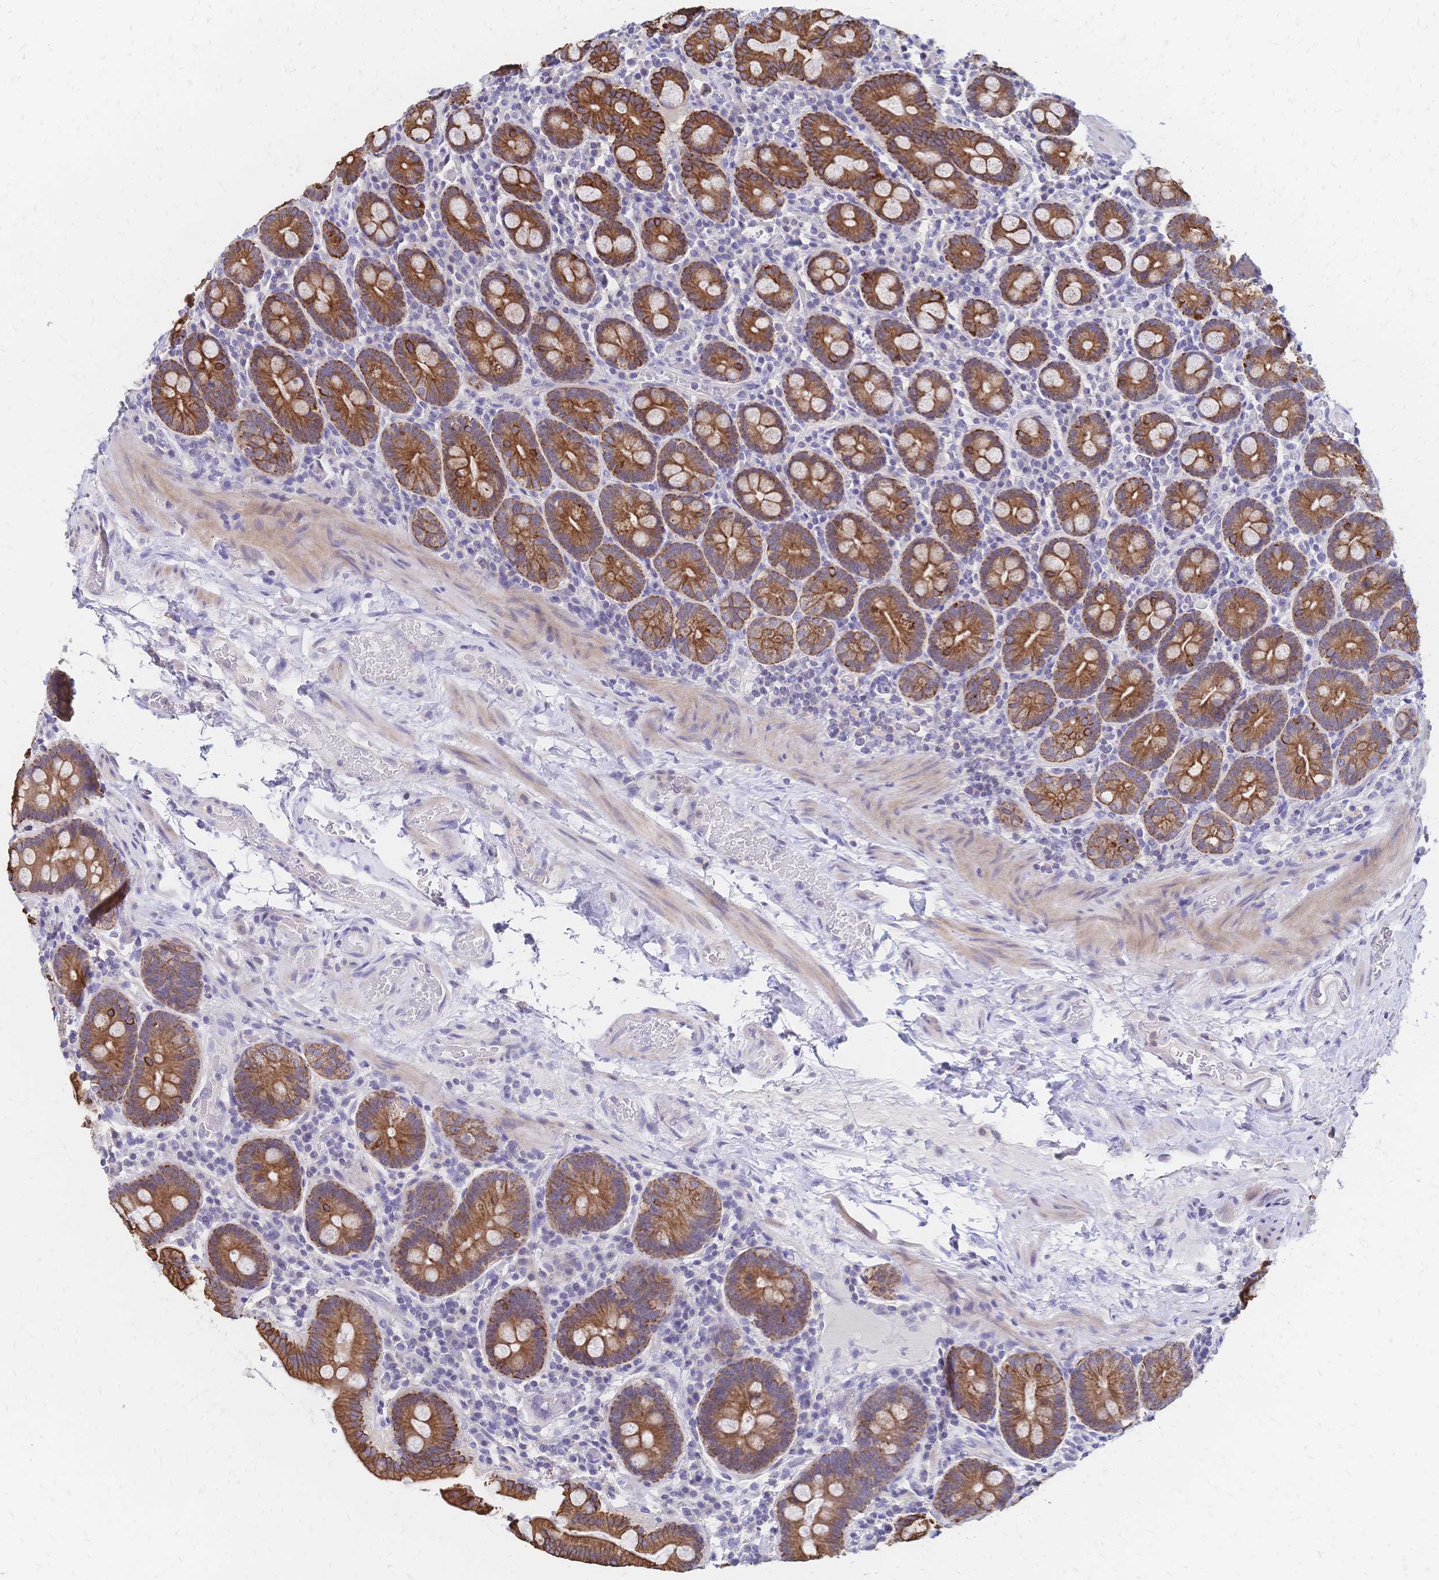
{"staining": {"intensity": "strong", "quantity": ">75%", "location": "cytoplasmic/membranous"}, "tissue": "small intestine", "cell_type": "Glandular cells", "image_type": "normal", "snomed": [{"axis": "morphology", "description": "Normal tissue, NOS"}, {"axis": "topography", "description": "Small intestine"}], "caption": "Human small intestine stained with a brown dye reveals strong cytoplasmic/membranous positive staining in about >75% of glandular cells.", "gene": "DTNB", "patient": {"sex": "male", "age": 26}}